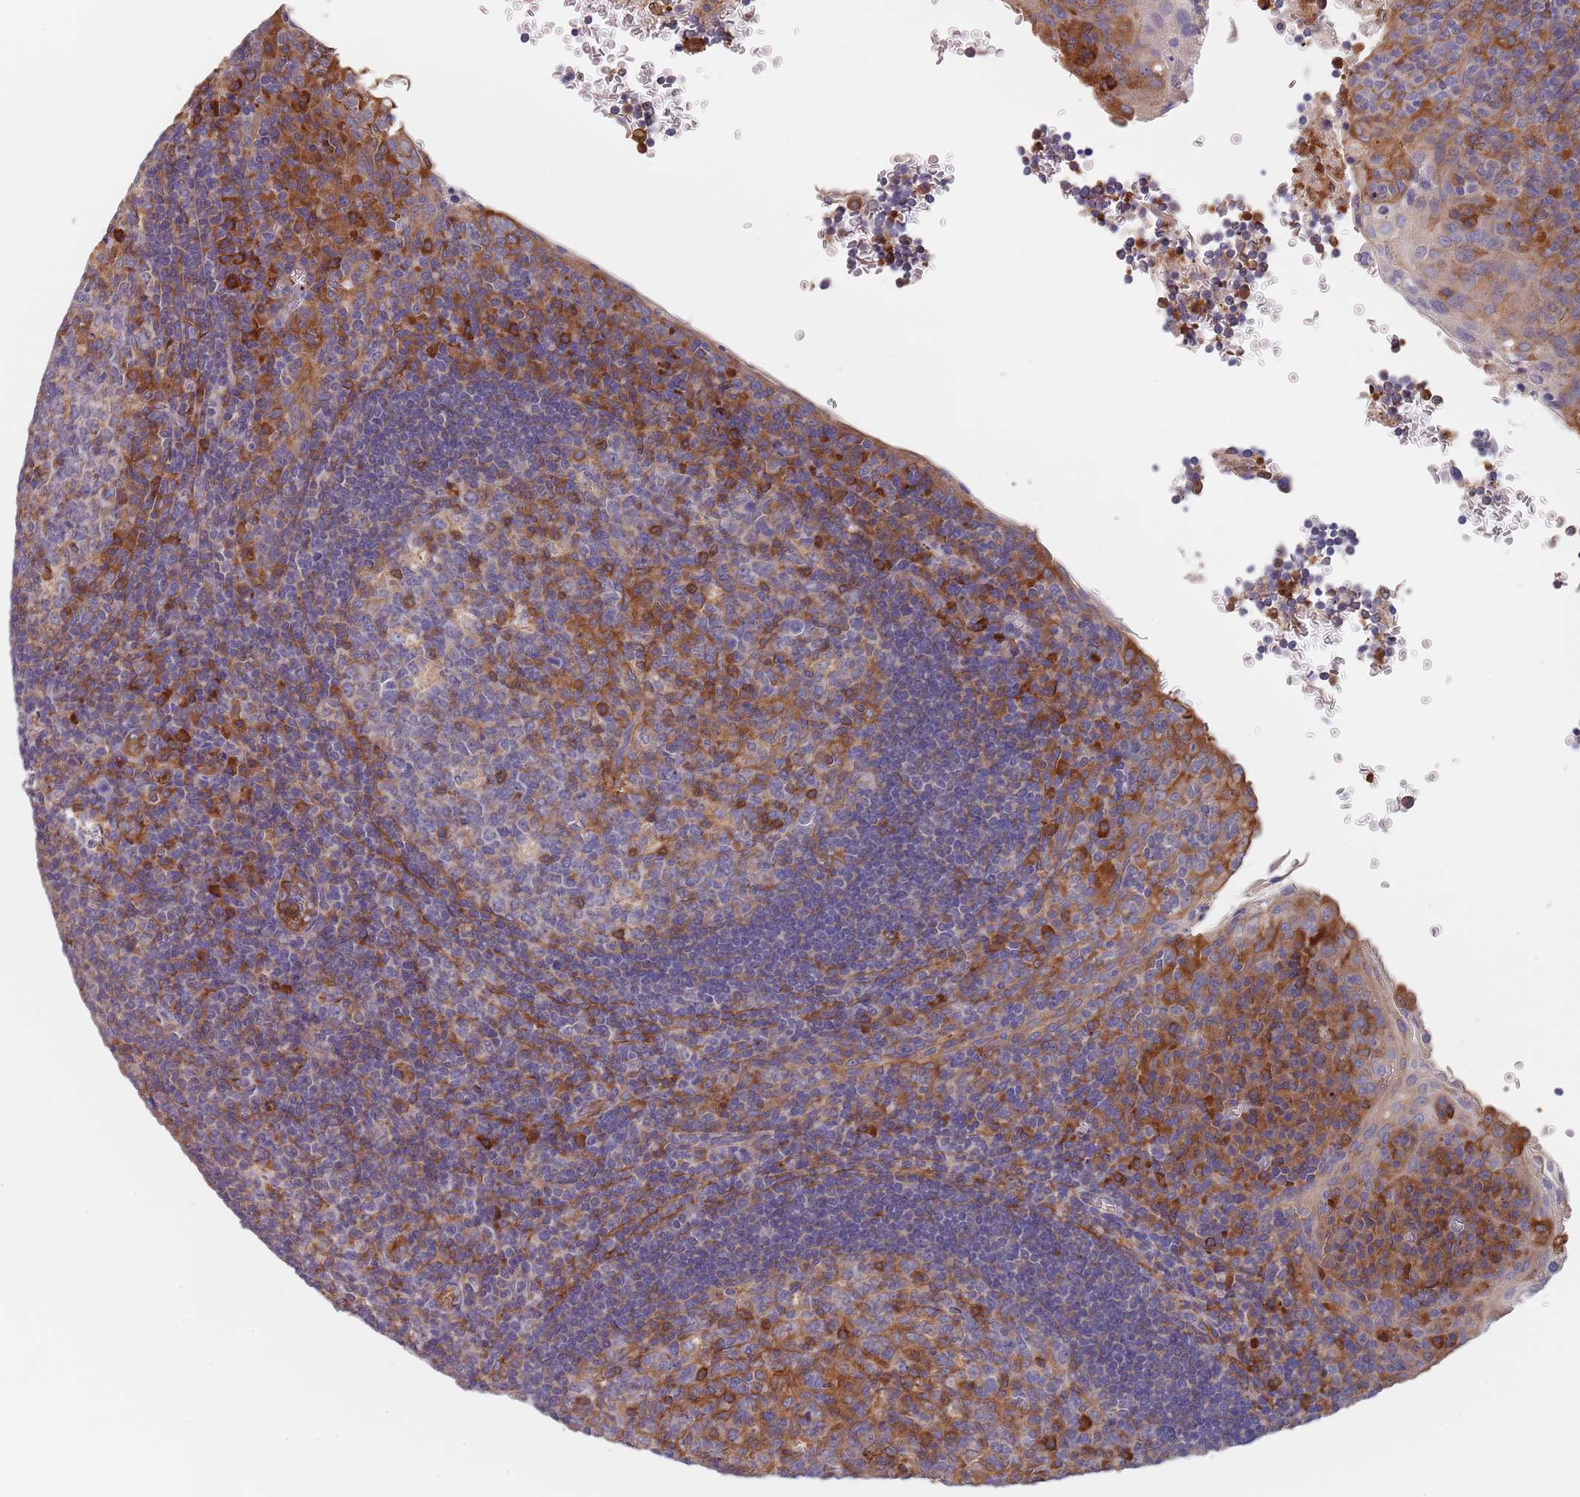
{"staining": {"intensity": "moderate", "quantity": "25%-75%", "location": "cytoplasmic/membranous"}, "tissue": "tonsil", "cell_type": "Germinal center cells", "image_type": "normal", "snomed": [{"axis": "morphology", "description": "Normal tissue, NOS"}, {"axis": "topography", "description": "Tonsil"}], "caption": "A medium amount of moderate cytoplasmic/membranous expression is seen in approximately 25%-75% of germinal center cells in unremarkable tonsil.", "gene": "DCUN1D3", "patient": {"sex": "male", "age": 17}}